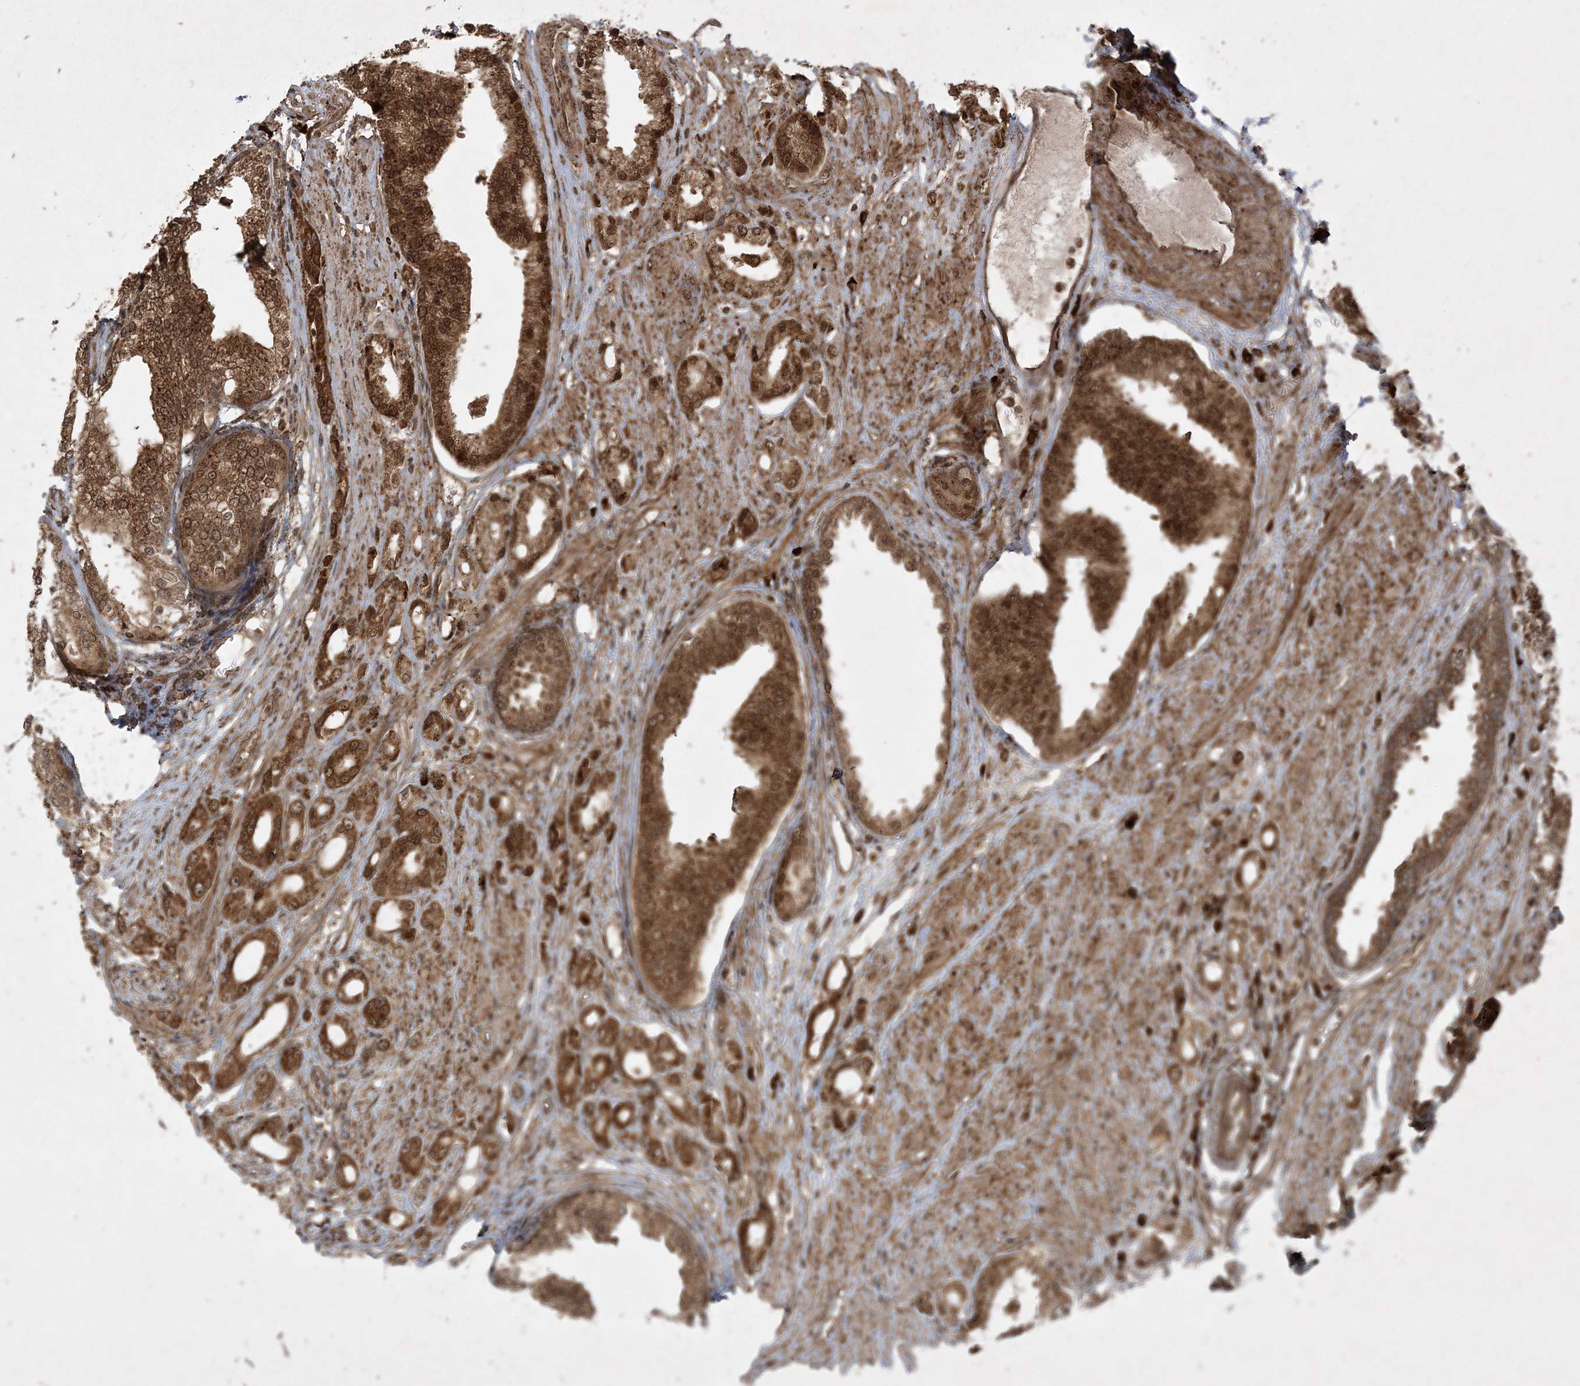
{"staining": {"intensity": "strong", "quantity": ">75%", "location": "cytoplasmic/membranous,nuclear"}, "tissue": "prostate cancer", "cell_type": "Tumor cells", "image_type": "cancer", "snomed": [{"axis": "morphology", "description": "Adenocarcinoma, Low grade"}, {"axis": "topography", "description": "Prostate"}], "caption": "Protein expression analysis of human prostate cancer reveals strong cytoplasmic/membranous and nuclear positivity in about >75% of tumor cells.", "gene": "RRAS", "patient": {"sex": "male", "age": 67}}